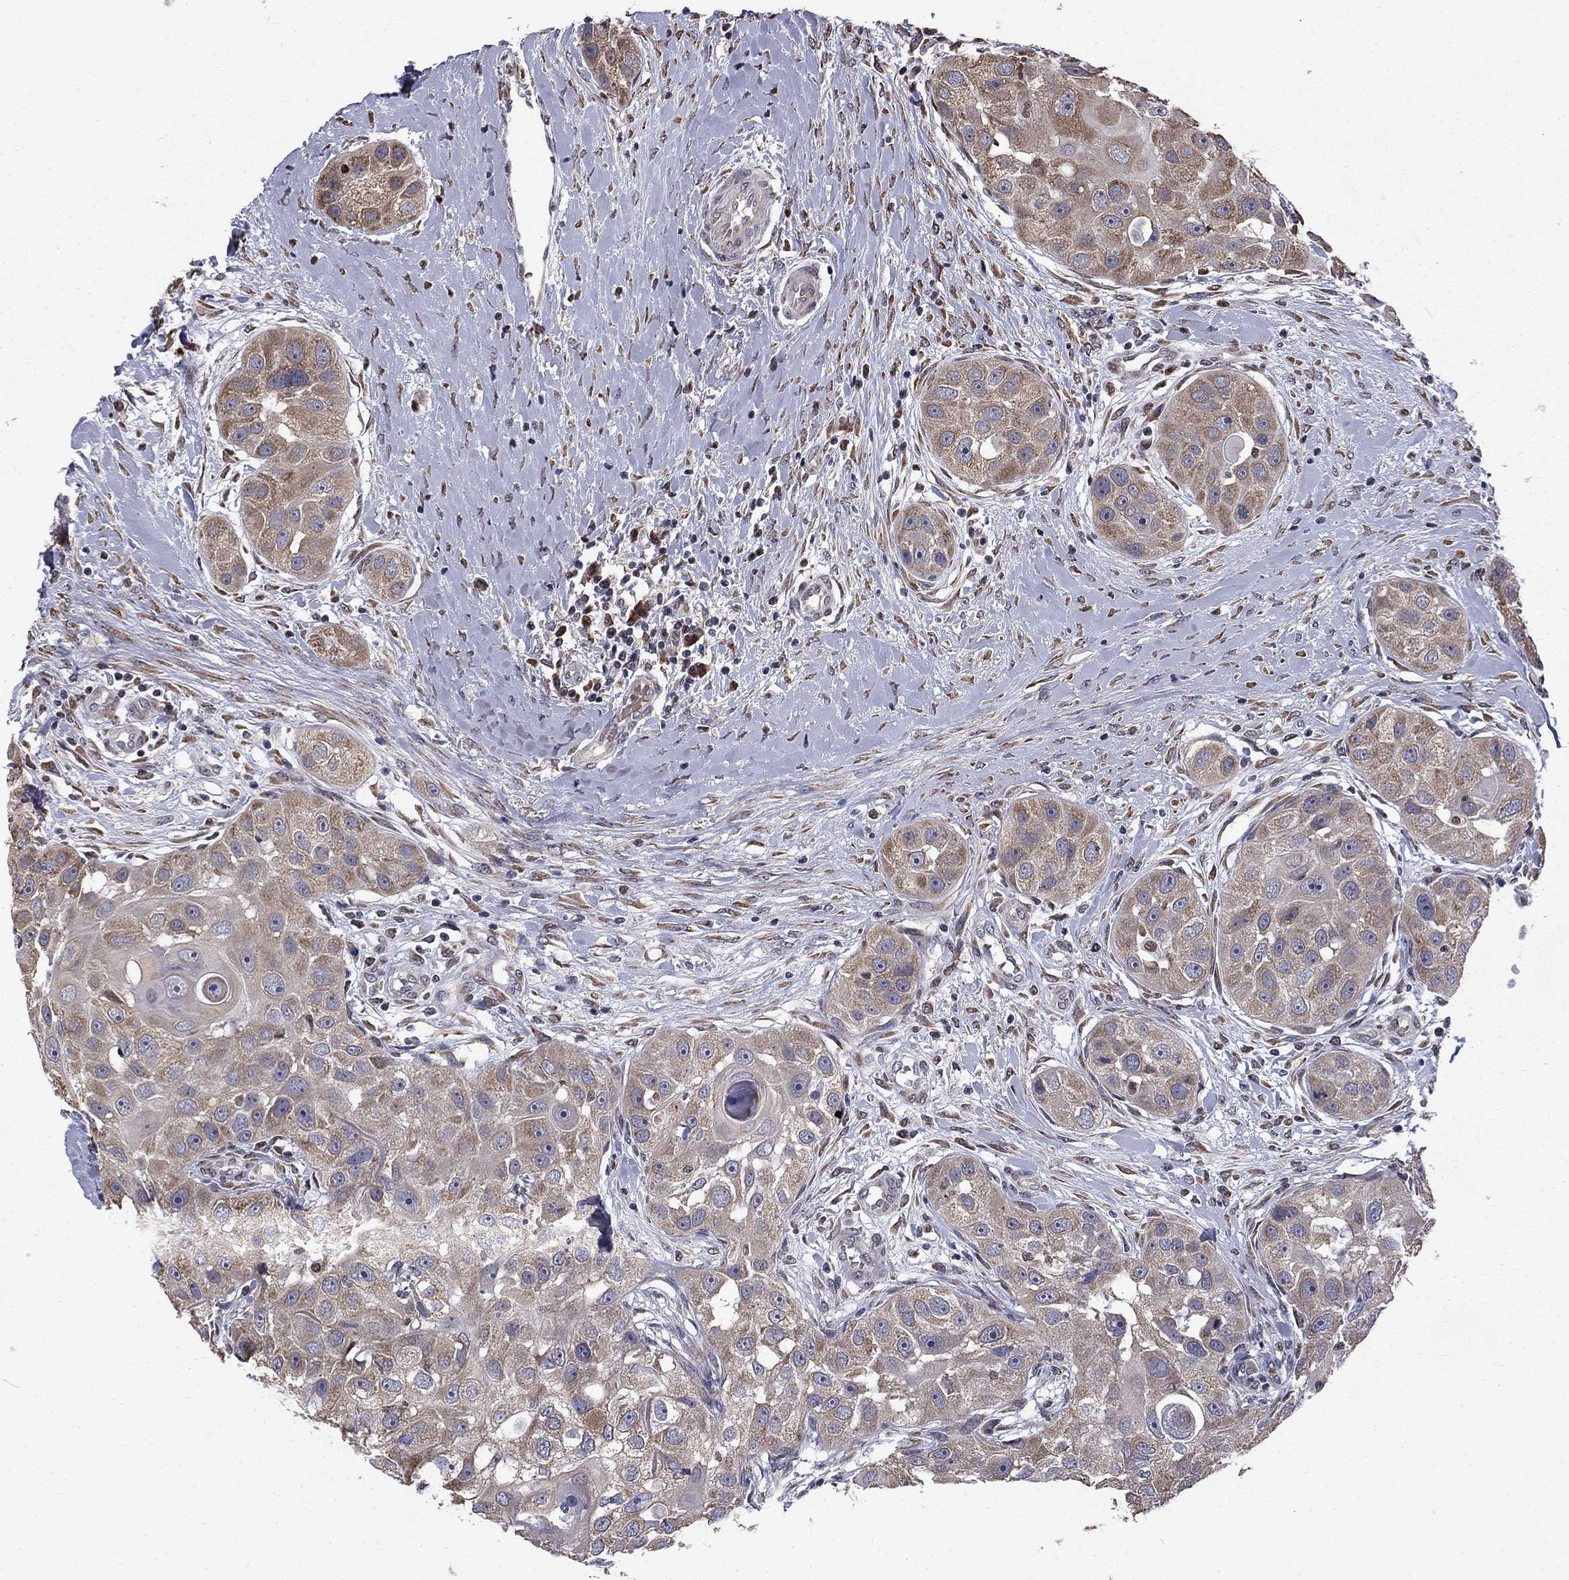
{"staining": {"intensity": "weak", "quantity": "25%-75%", "location": "cytoplasmic/membranous"}, "tissue": "head and neck cancer", "cell_type": "Tumor cells", "image_type": "cancer", "snomed": [{"axis": "morphology", "description": "Normal tissue, NOS"}, {"axis": "morphology", "description": "Squamous cell carcinoma, NOS"}, {"axis": "topography", "description": "Skeletal muscle"}, {"axis": "topography", "description": "Head-Neck"}], "caption": "Immunohistochemistry image of neoplastic tissue: human squamous cell carcinoma (head and neck) stained using immunohistochemistry displays low levels of weak protein expression localized specifically in the cytoplasmic/membranous of tumor cells, appearing as a cytoplasmic/membranous brown color.", "gene": "HSPB2", "patient": {"sex": "male", "age": 51}}